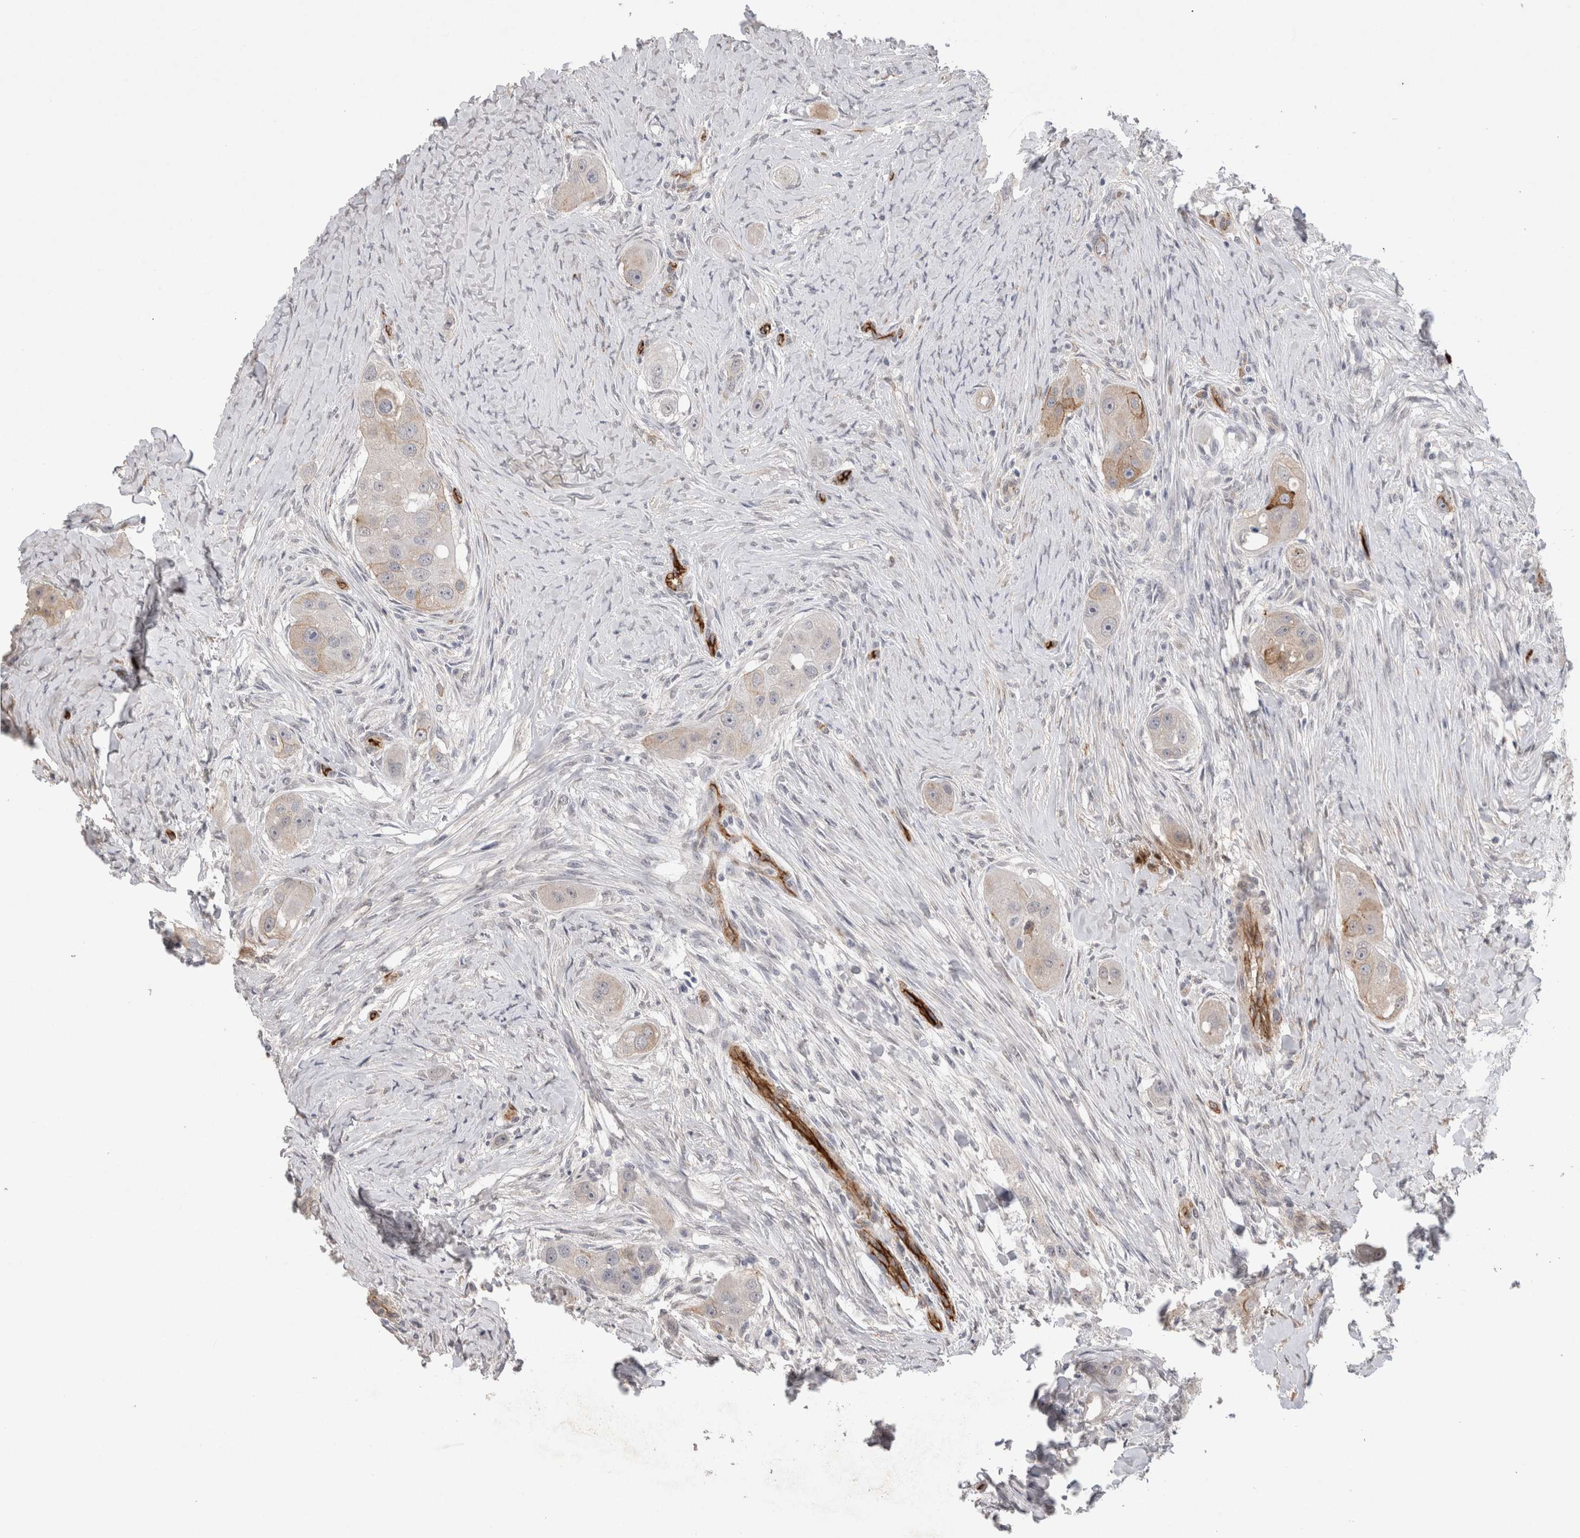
{"staining": {"intensity": "weak", "quantity": "<25%", "location": "cytoplasmic/membranous"}, "tissue": "head and neck cancer", "cell_type": "Tumor cells", "image_type": "cancer", "snomed": [{"axis": "morphology", "description": "Normal tissue, NOS"}, {"axis": "morphology", "description": "Squamous cell carcinoma, NOS"}, {"axis": "topography", "description": "Skeletal muscle"}, {"axis": "topography", "description": "Head-Neck"}], "caption": "Immunohistochemical staining of human head and neck cancer (squamous cell carcinoma) reveals no significant expression in tumor cells.", "gene": "CDH13", "patient": {"sex": "male", "age": 51}}